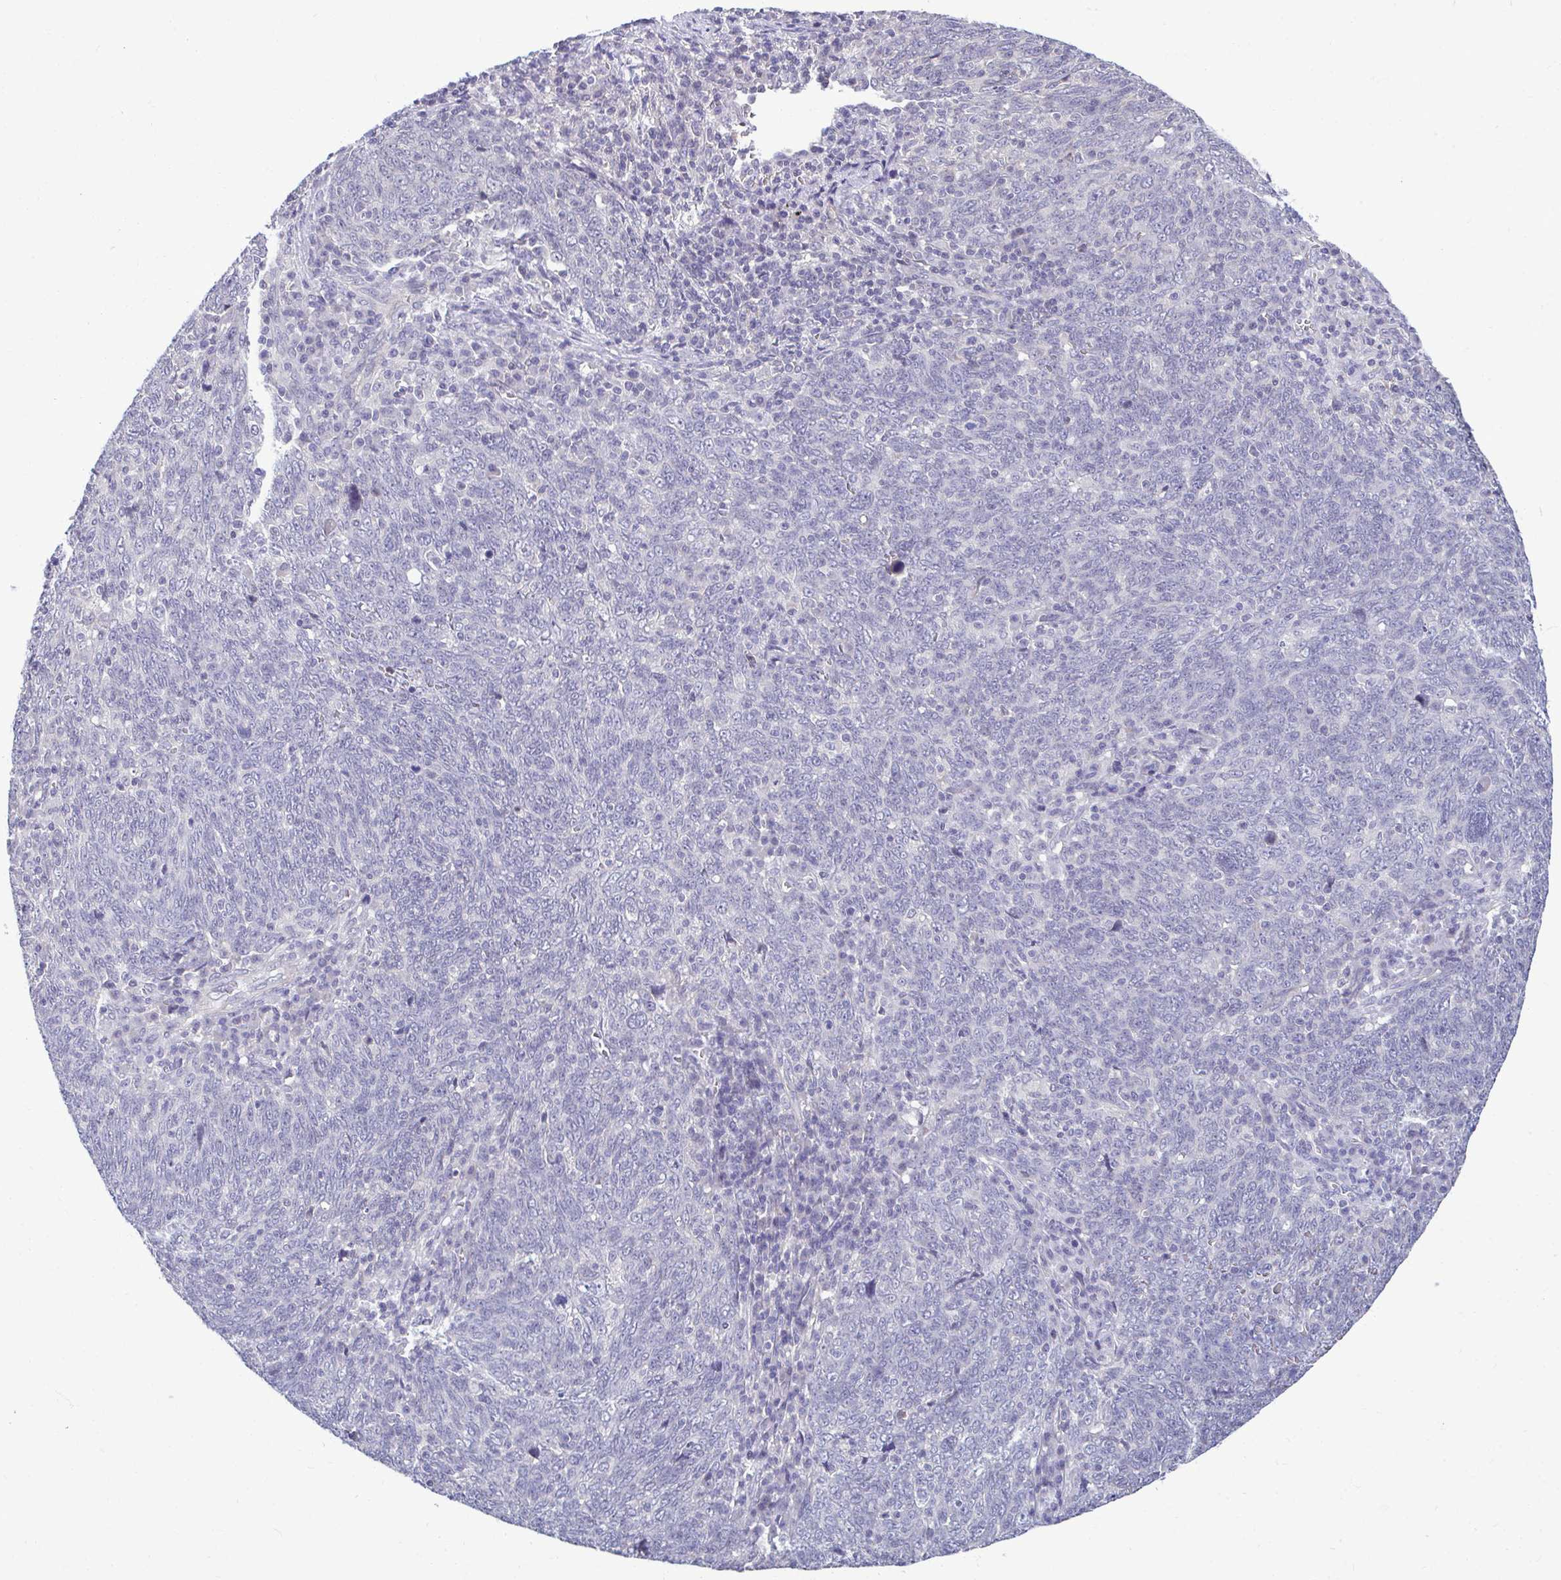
{"staining": {"intensity": "negative", "quantity": "none", "location": "none"}, "tissue": "lung cancer", "cell_type": "Tumor cells", "image_type": "cancer", "snomed": [{"axis": "morphology", "description": "Squamous cell carcinoma, NOS"}, {"axis": "topography", "description": "Lung"}], "caption": "High power microscopy histopathology image of an IHC micrograph of squamous cell carcinoma (lung), revealing no significant staining in tumor cells. (DAB (3,3'-diaminobenzidine) immunohistochemistry (IHC), high magnification).", "gene": "PIGK", "patient": {"sex": "female", "age": 72}}